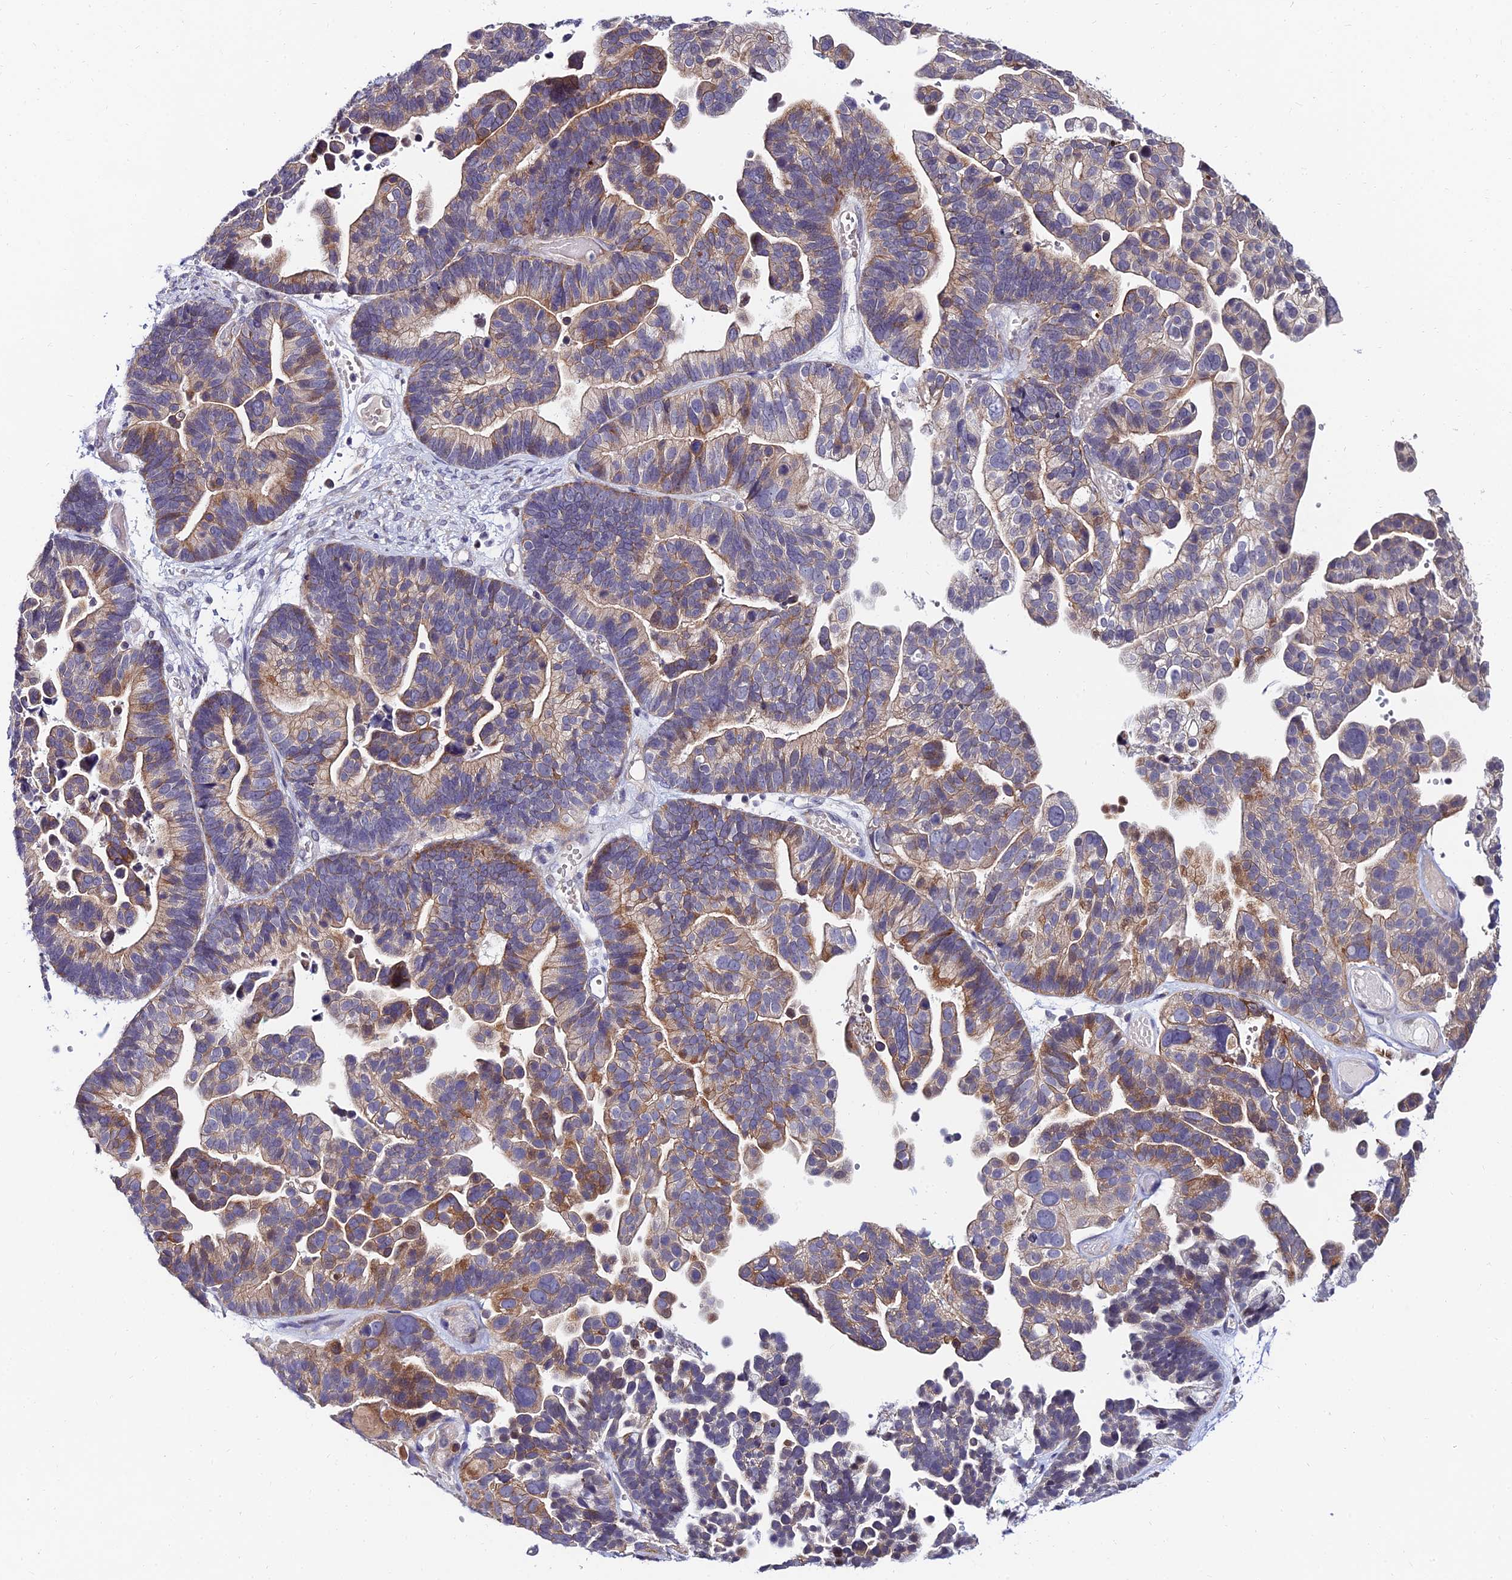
{"staining": {"intensity": "moderate", "quantity": ">75%", "location": "cytoplasmic/membranous"}, "tissue": "ovarian cancer", "cell_type": "Tumor cells", "image_type": "cancer", "snomed": [{"axis": "morphology", "description": "Cystadenocarcinoma, serous, NOS"}, {"axis": "topography", "description": "Ovary"}], "caption": "A medium amount of moderate cytoplasmic/membranous staining is appreciated in about >75% of tumor cells in serous cystadenocarcinoma (ovarian) tissue.", "gene": "CDNF", "patient": {"sex": "female", "age": 56}}